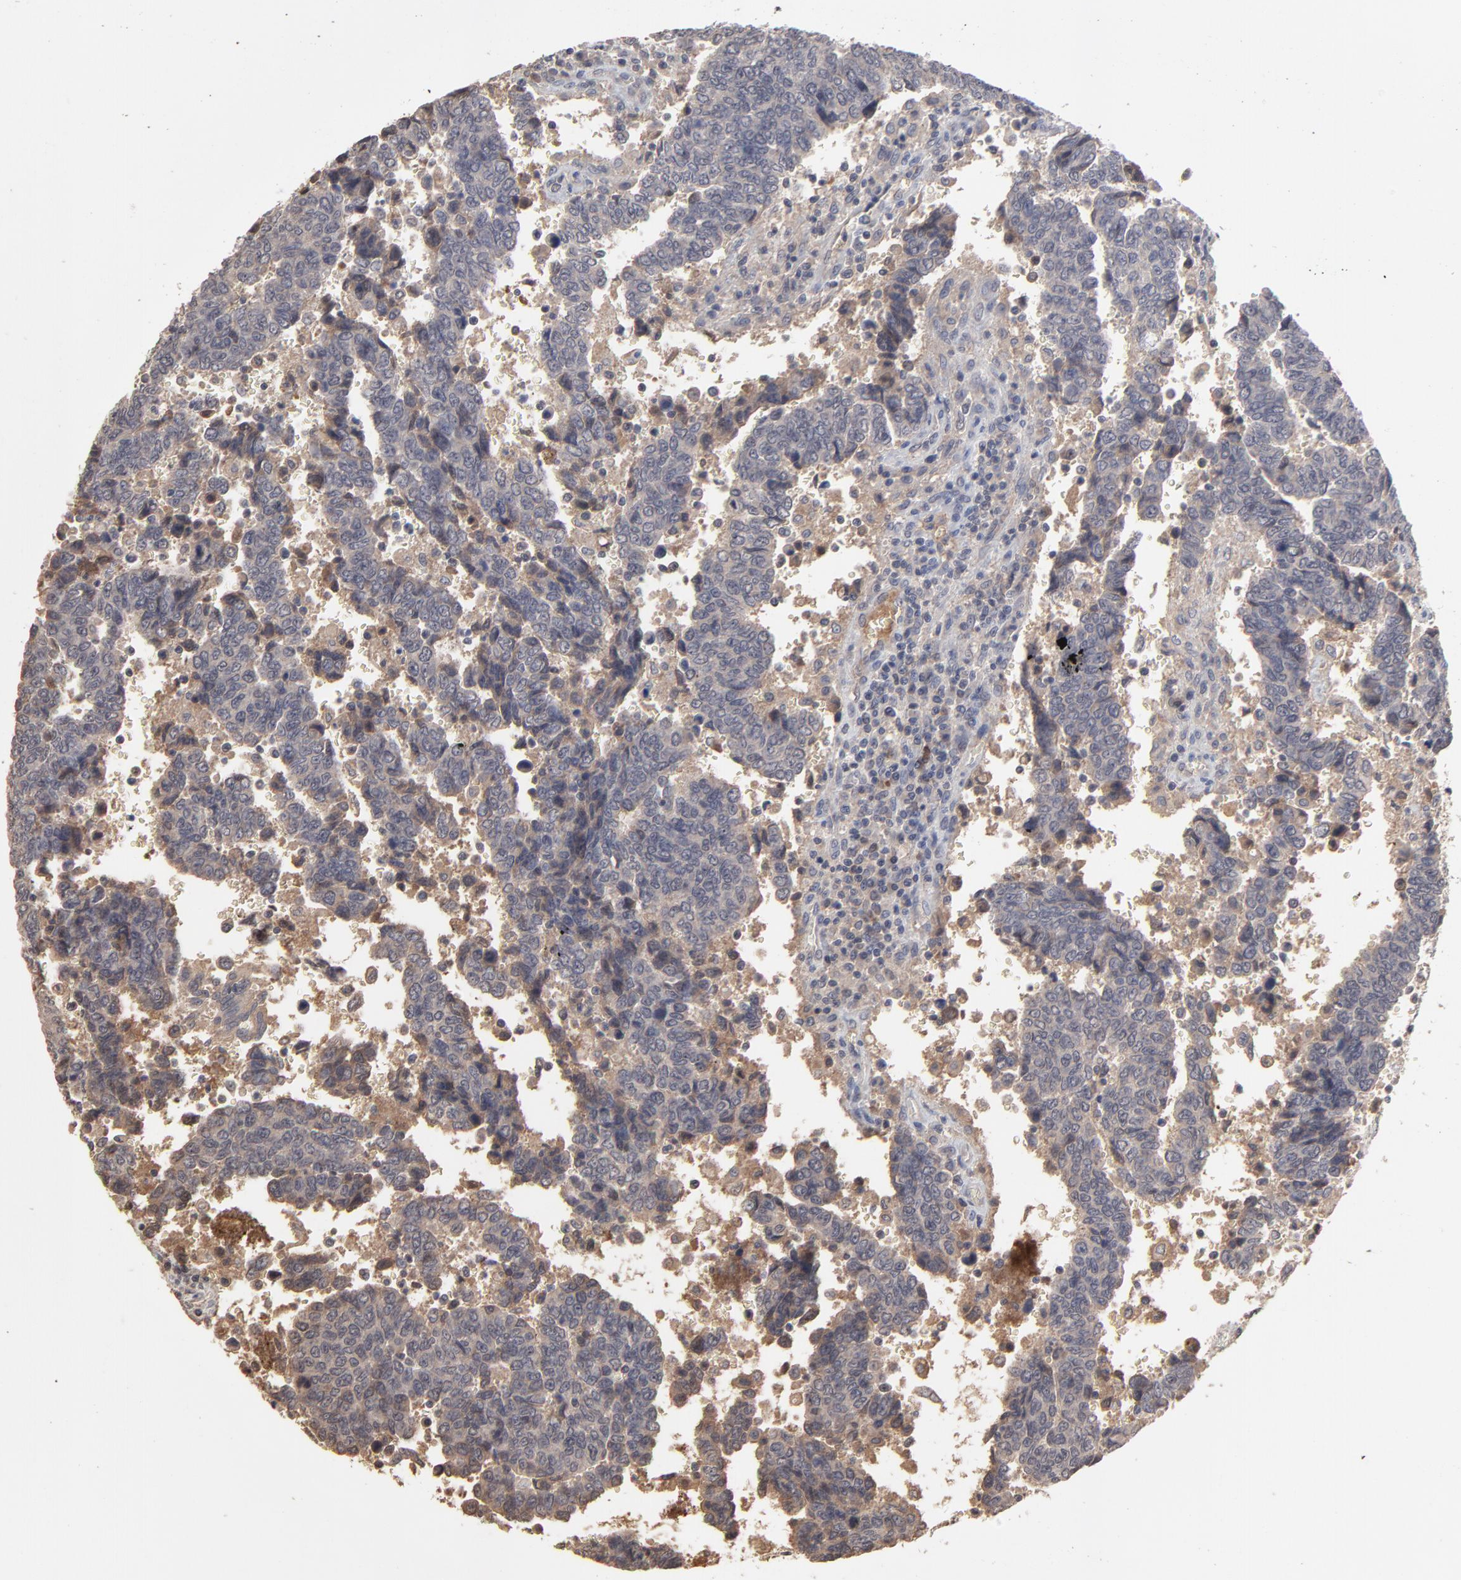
{"staining": {"intensity": "weak", "quantity": ">75%", "location": "cytoplasmic/membranous"}, "tissue": "urothelial cancer", "cell_type": "Tumor cells", "image_type": "cancer", "snomed": [{"axis": "morphology", "description": "Urothelial carcinoma, High grade"}, {"axis": "topography", "description": "Urinary bladder"}], "caption": "IHC (DAB (3,3'-diaminobenzidine)) staining of human high-grade urothelial carcinoma exhibits weak cytoplasmic/membranous protein staining in approximately >75% of tumor cells.", "gene": "VPREB3", "patient": {"sex": "male", "age": 86}}